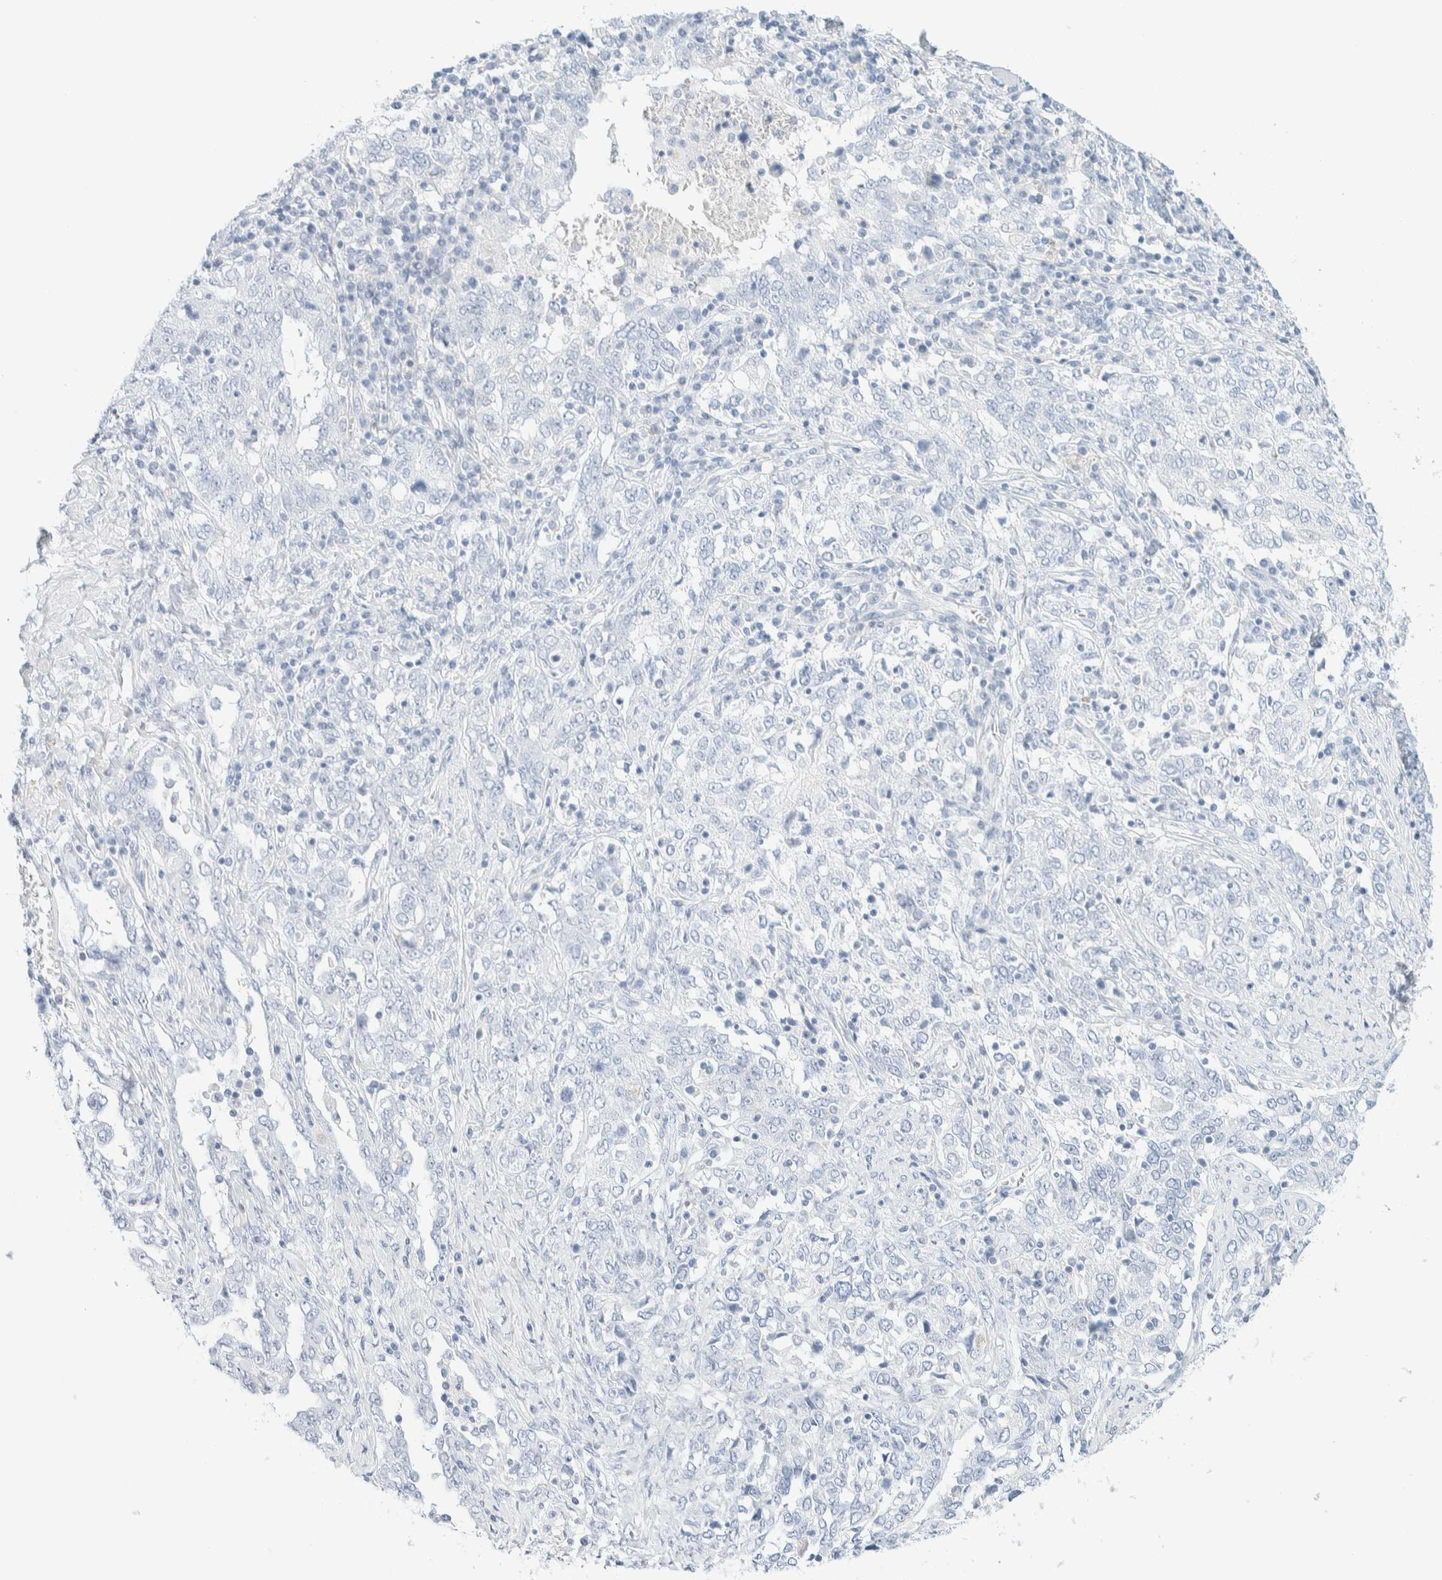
{"staining": {"intensity": "negative", "quantity": "none", "location": "none"}, "tissue": "ovarian cancer", "cell_type": "Tumor cells", "image_type": "cancer", "snomed": [{"axis": "morphology", "description": "Carcinoma, endometroid"}, {"axis": "topography", "description": "Ovary"}], "caption": "An immunohistochemistry image of ovarian cancer is shown. There is no staining in tumor cells of ovarian cancer.", "gene": "ATCAY", "patient": {"sex": "female", "age": 62}}